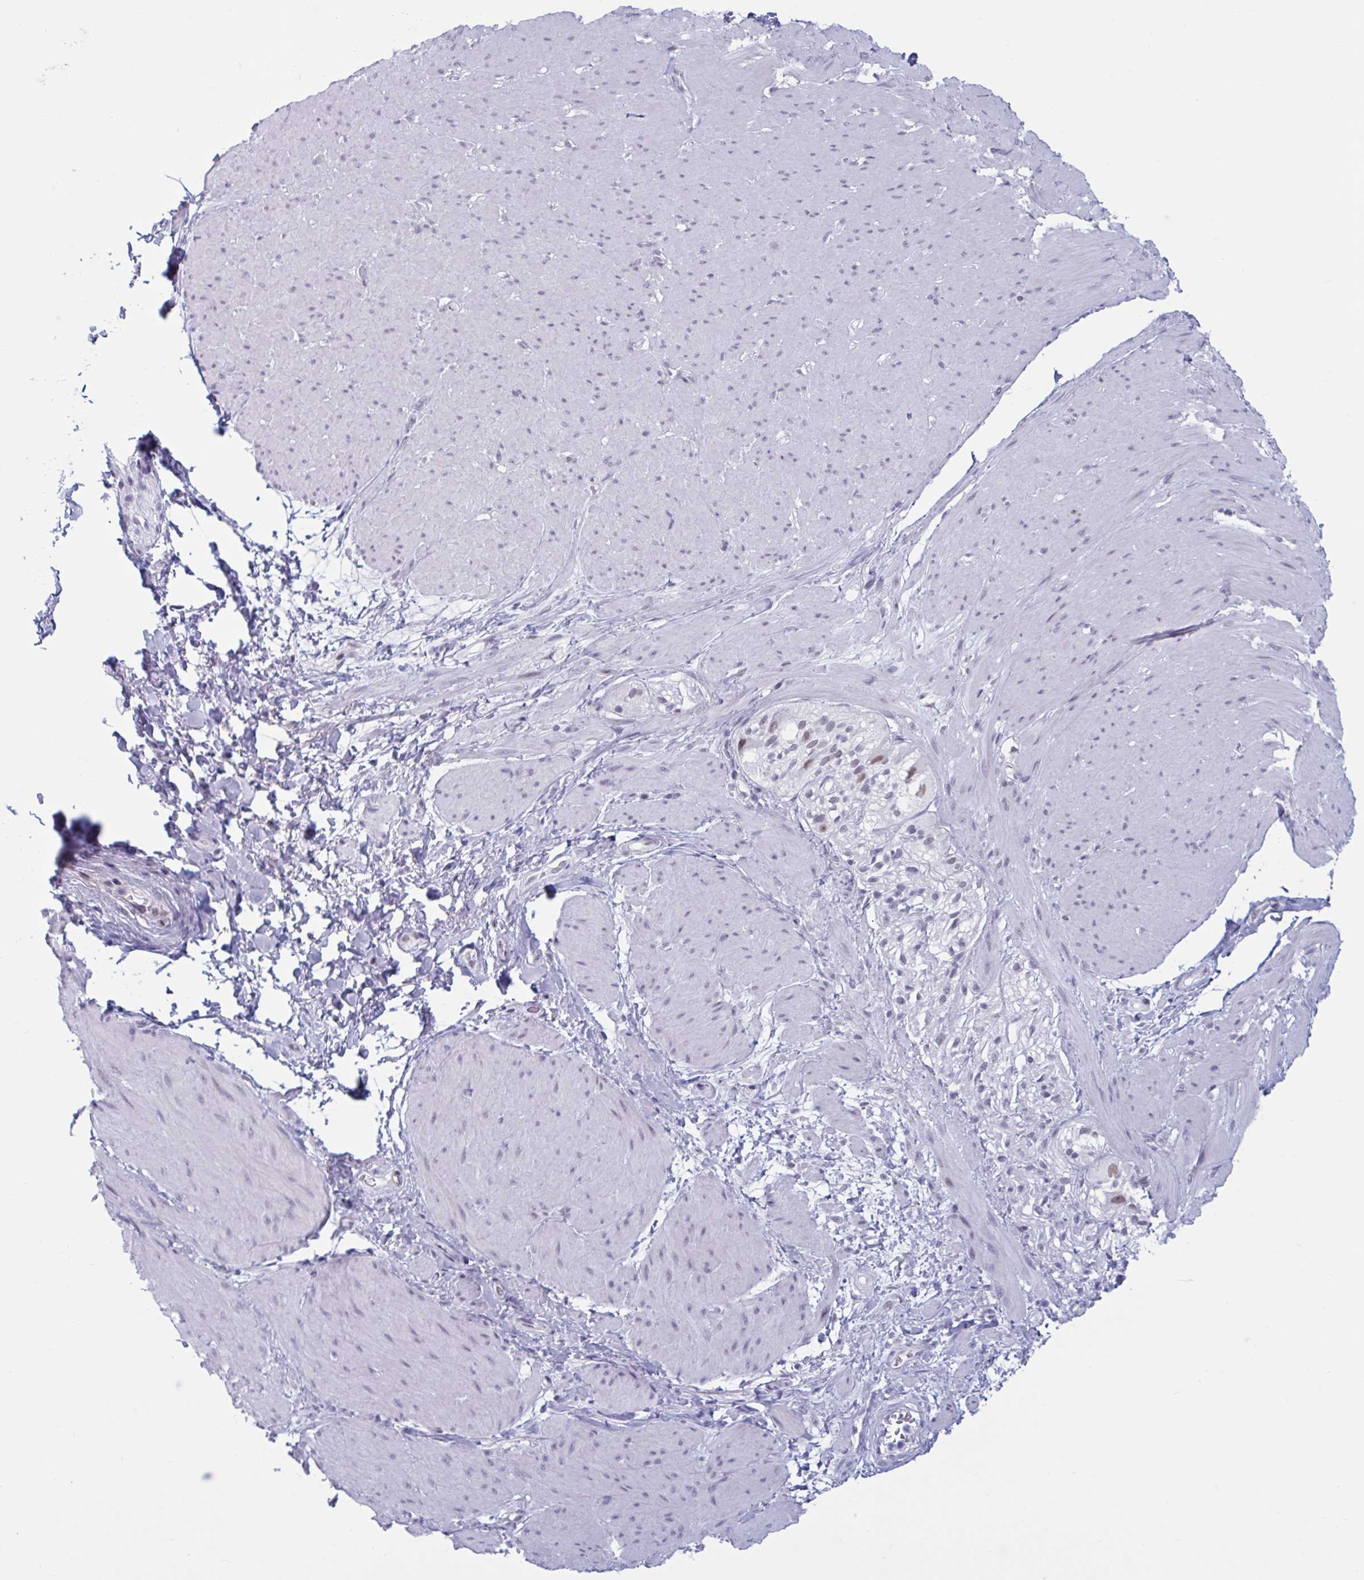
{"staining": {"intensity": "negative", "quantity": "none", "location": "none"}, "tissue": "smooth muscle", "cell_type": "Smooth muscle cells", "image_type": "normal", "snomed": [{"axis": "morphology", "description": "Normal tissue, NOS"}, {"axis": "topography", "description": "Smooth muscle"}, {"axis": "topography", "description": "Rectum"}], "caption": "IHC photomicrograph of unremarkable smooth muscle: smooth muscle stained with DAB (3,3'-diaminobenzidine) demonstrates no significant protein positivity in smooth muscle cells.", "gene": "MSMB", "patient": {"sex": "male", "age": 53}}